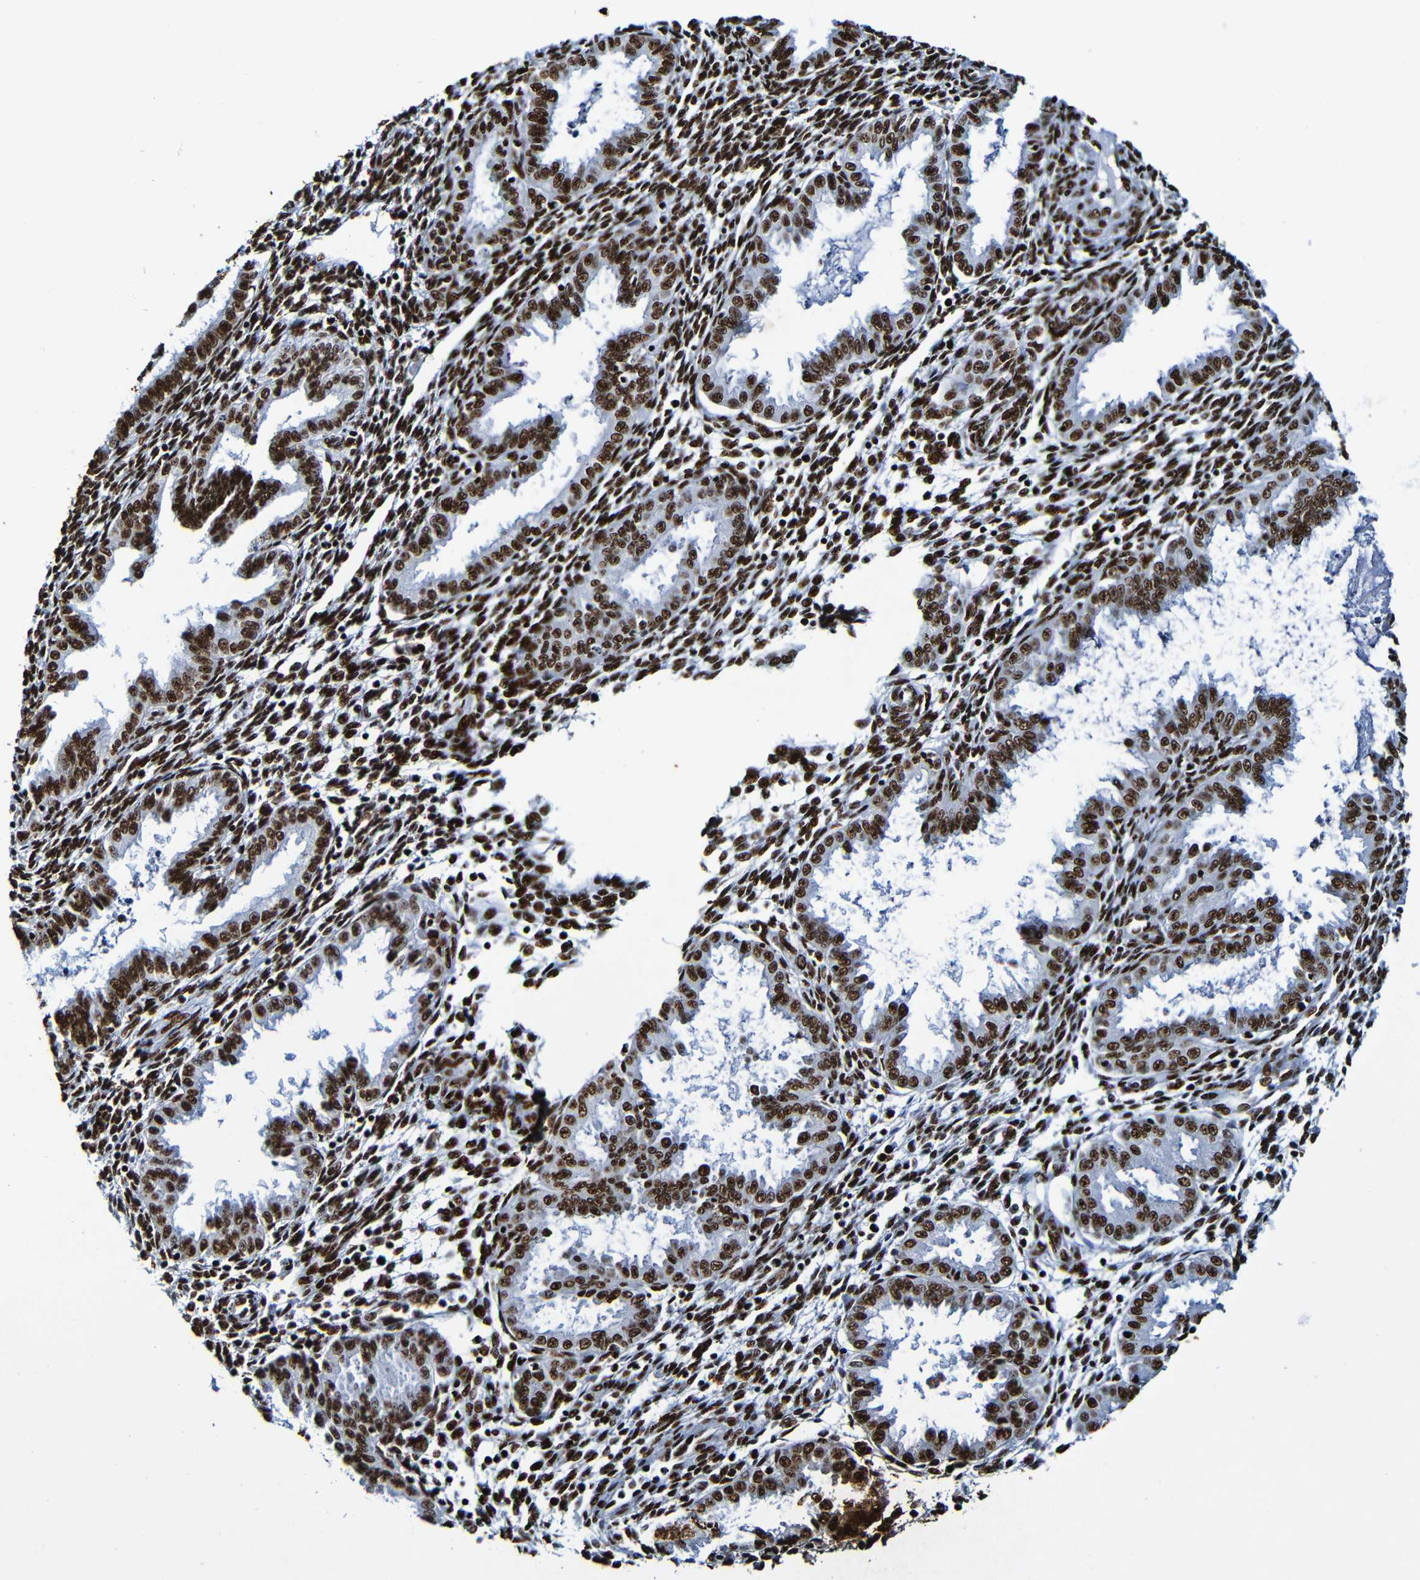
{"staining": {"intensity": "strong", "quantity": ">75%", "location": "nuclear"}, "tissue": "endometrium", "cell_type": "Cells in endometrial stroma", "image_type": "normal", "snomed": [{"axis": "morphology", "description": "Normal tissue, NOS"}, {"axis": "topography", "description": "Endometrium"}], "caption": "Immunohistochemical staining of benign human endometrium demonstrates >75% levels of strong nuclear protein staining in approximately >75% of cells in endometrial stroma.", "gene": "SRSF3", "patient": {"sex": "female", "age": 33}}